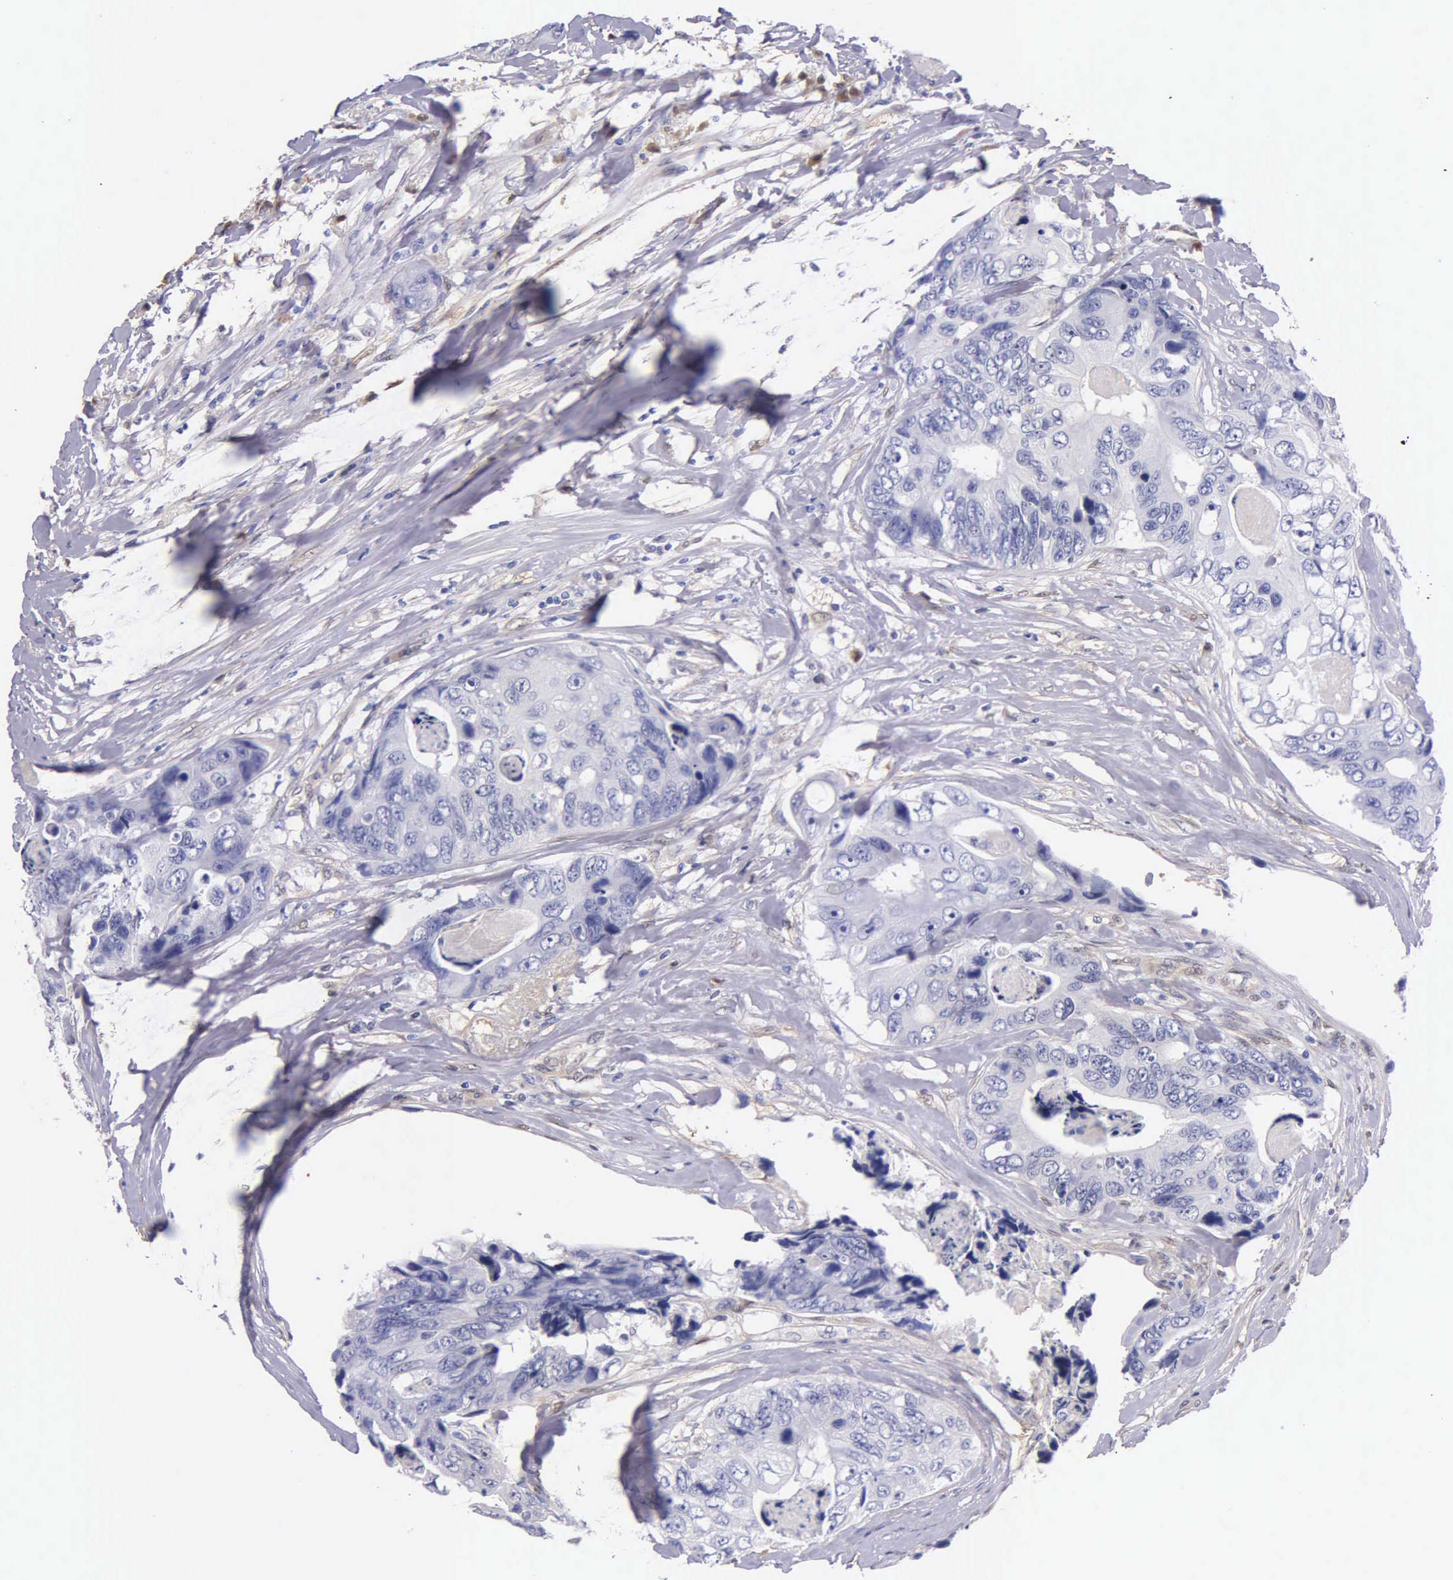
{"staining": {"intensity": "negative", "quantity": "none", "location": "none"}, "tissue": "colorectal cancer", "cell_type": "Tumor cells", "image_type": "cancer", "snomed": [{"axis": "morphology", "description": "Adenocarcinoma, NOS"}, {"axis": "topography", "description": "Colon"}], "caption": "High power microscopy histopathology image of an IHC photomicrograph of adenocarcinoma (colorectal), revealing no significant expression in tumor cells.", "gene": "GSTT2", "patient": {"sex": "female", "age": 86}}